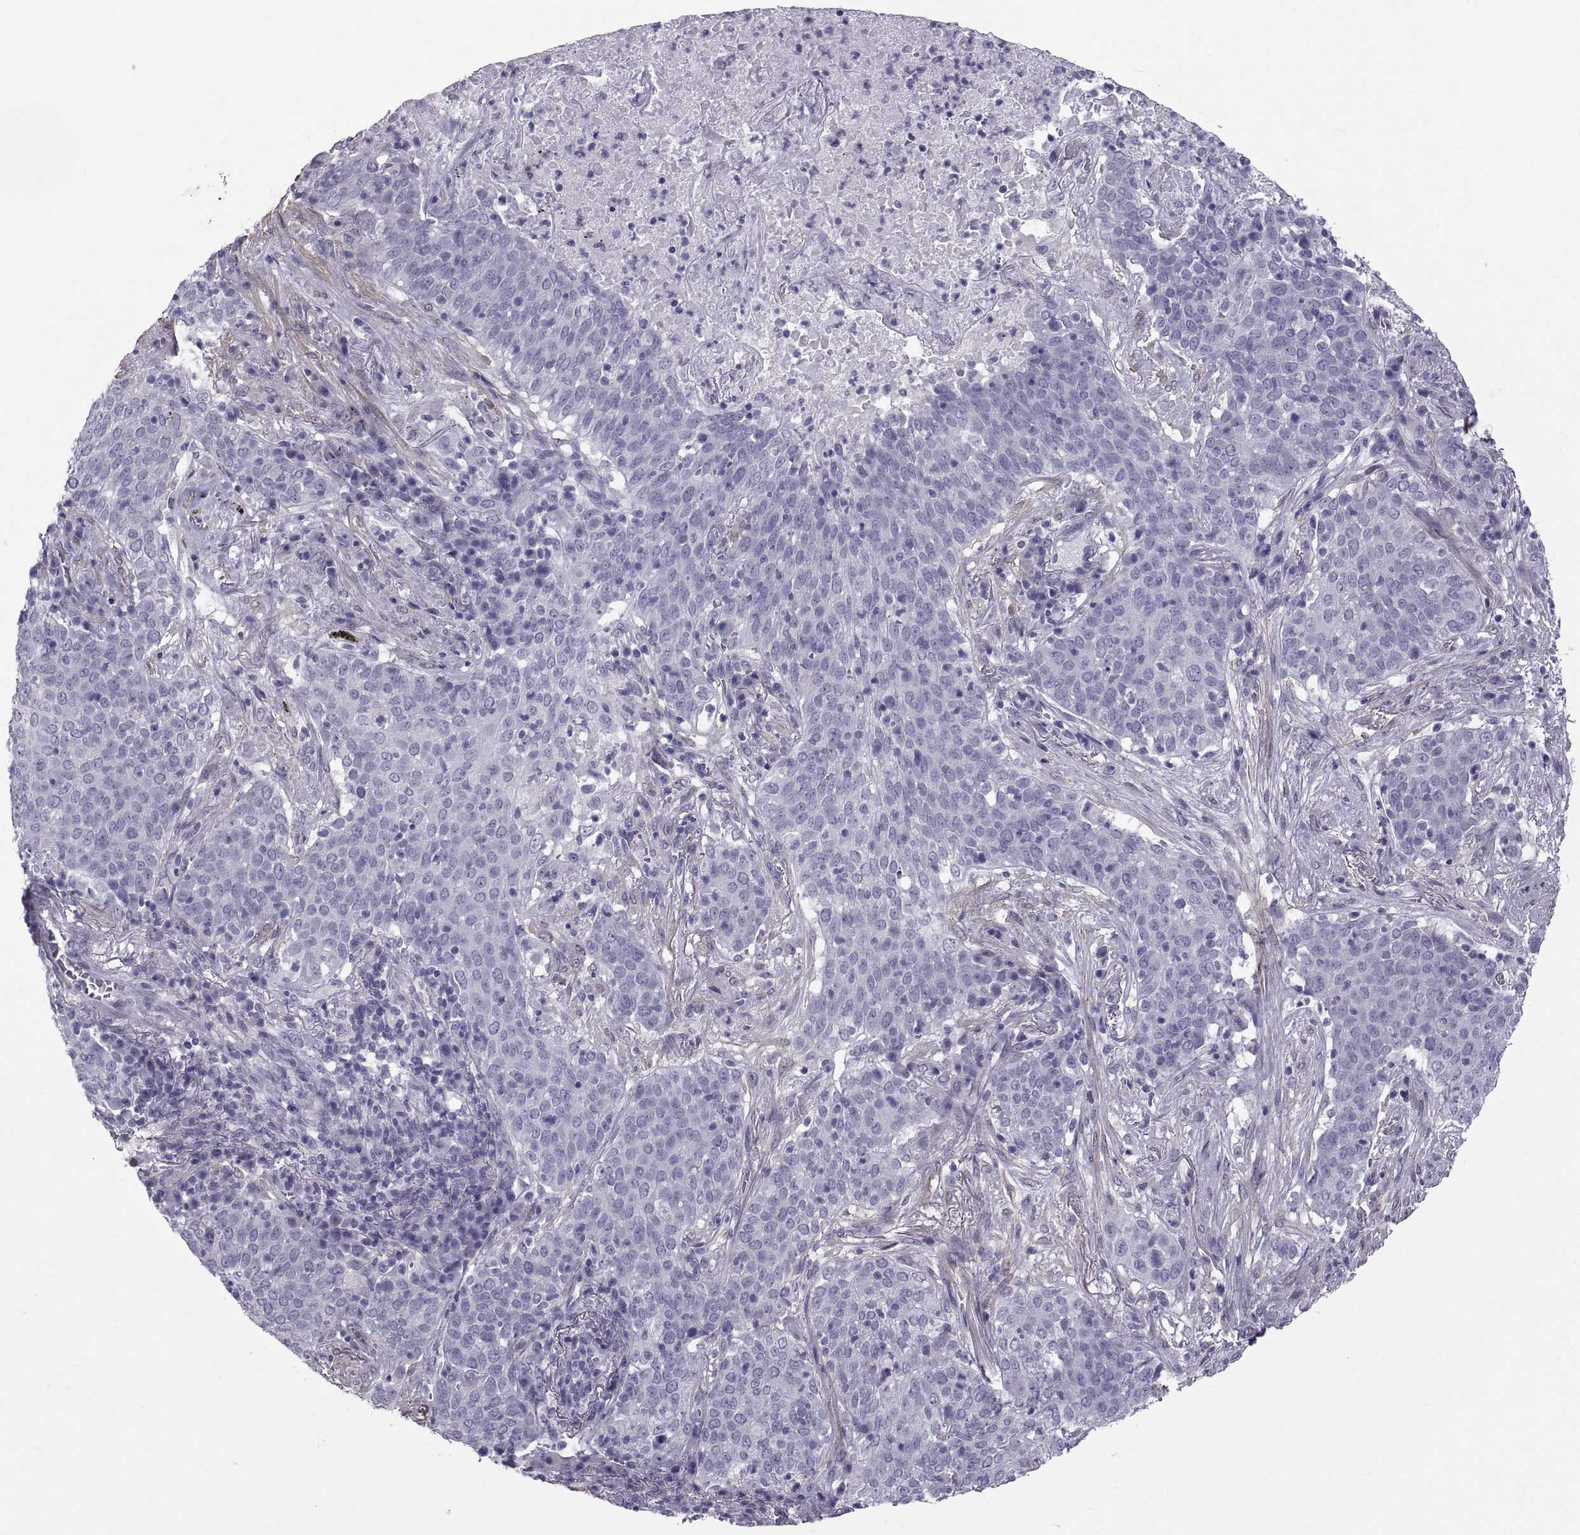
{"staining": {"intensity": "negative", "quantity": "none", "location": "none"}, "tissue": "lung cancer", "cell_type": "Tumor cells", "image_type": "cancer", "snomed": [{"axis": "morphology", "description": "Squamous cell carcinoma, NOS"}, {"axis": "topography", "description": "Lung"}], "caption": "Micrograph shows no protein expression in tumor cells of lung cancer tissue.", "gene": "MAGEB1", "patient": {"sex": "male", "age": 82}}